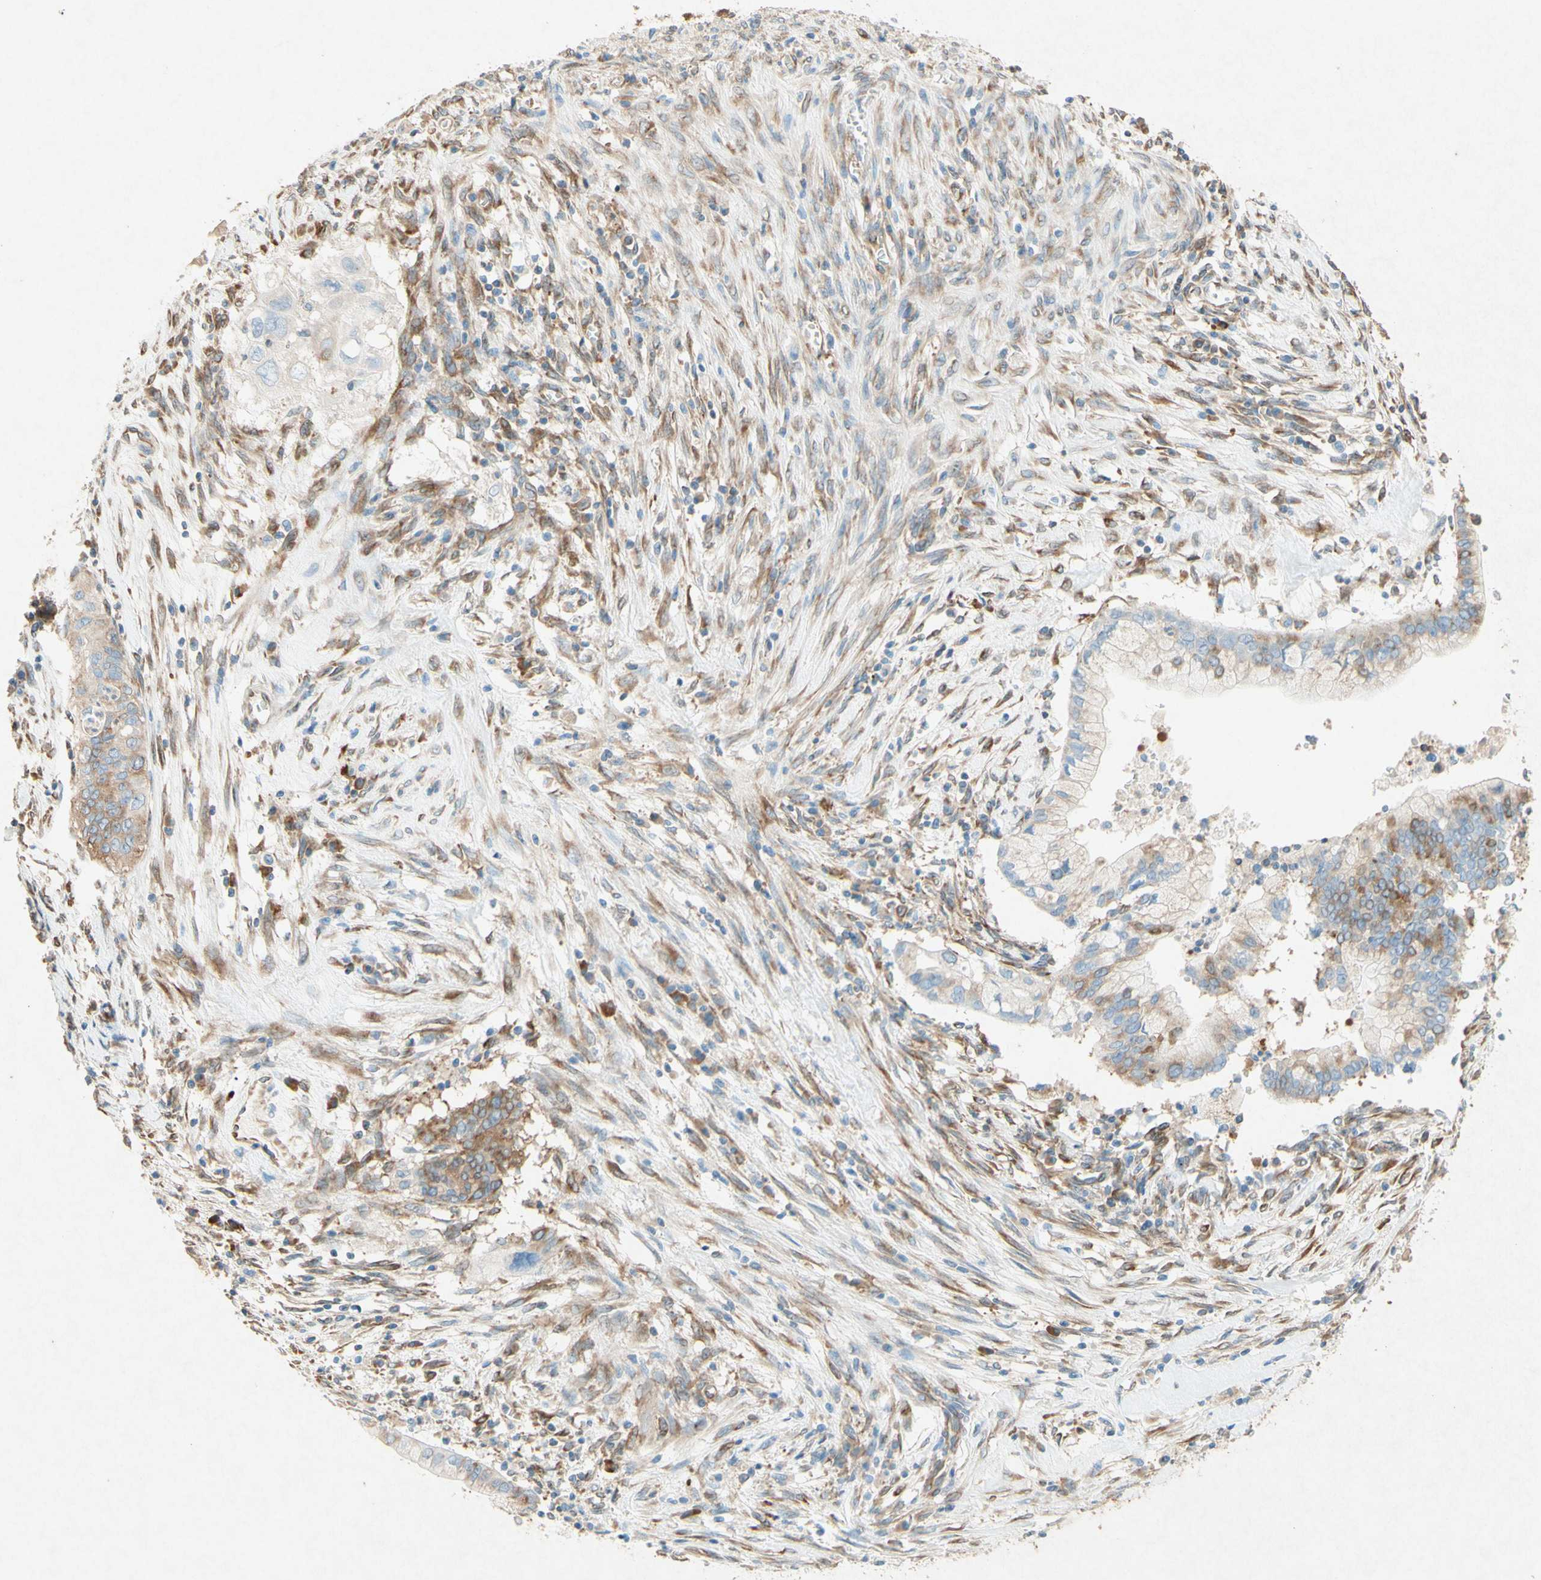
{"staining": {"intensity": "moderate", "quantity": "25%-75%", "location": "cytoplasmic/membranous"}, "tissue": "cervical cancer", "cell_type": "Tumor cells", "image_type": "cancer", "snomed": [{"axis": "morphology", "description": "Adenocarcinoma, NOS"}, {"axis": "topography", "description": "Cervix"}], "caption": "Brown immunohistochemical staining in cervical adenocarcinoma exhibits moderate cytoplasmic/membranous positivity in about 25%-75% of tumor cells.", "gene": "PABPC1", "patient": {"sex": "female", "age": 44}}